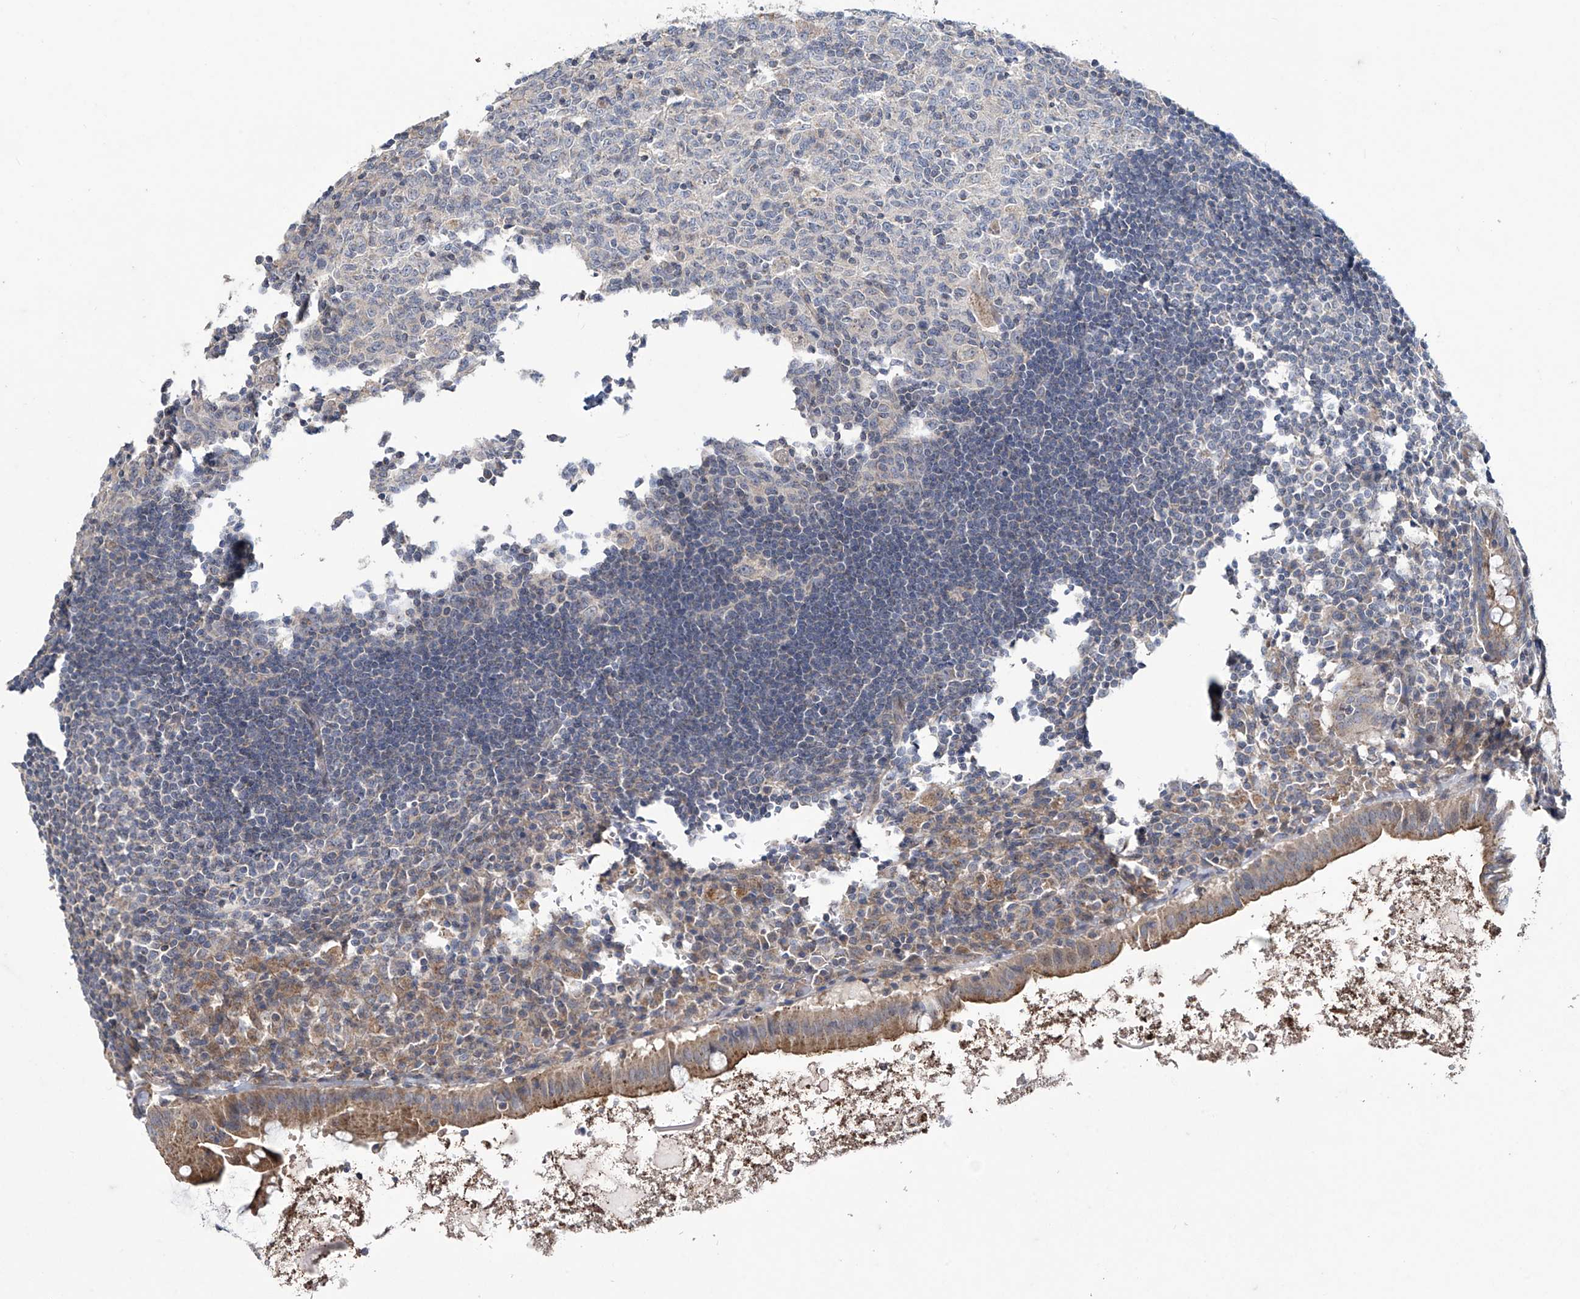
{"staining": {"intensity": "moderate", "quantity": ">75%", "location": "cytoplasmic/membranous"}, "tissue": "appendix", "cell_type": "Glandular cells", "image_type": "normal", "snomed": [{"axis": "morphology", "description": "Normal tissue, NOS"}, {"axis": "topography", "description": "Appendix"}], "caption": "The image shows a brown stain indicating the presence of a protein in the cytoplasmic/membranous of glandular cells in appendix. (Brightfield microscopy of DAB IHC at high magnification).", "gene": "TRIM60", "patient": {"sex": "female", "age": 54}}